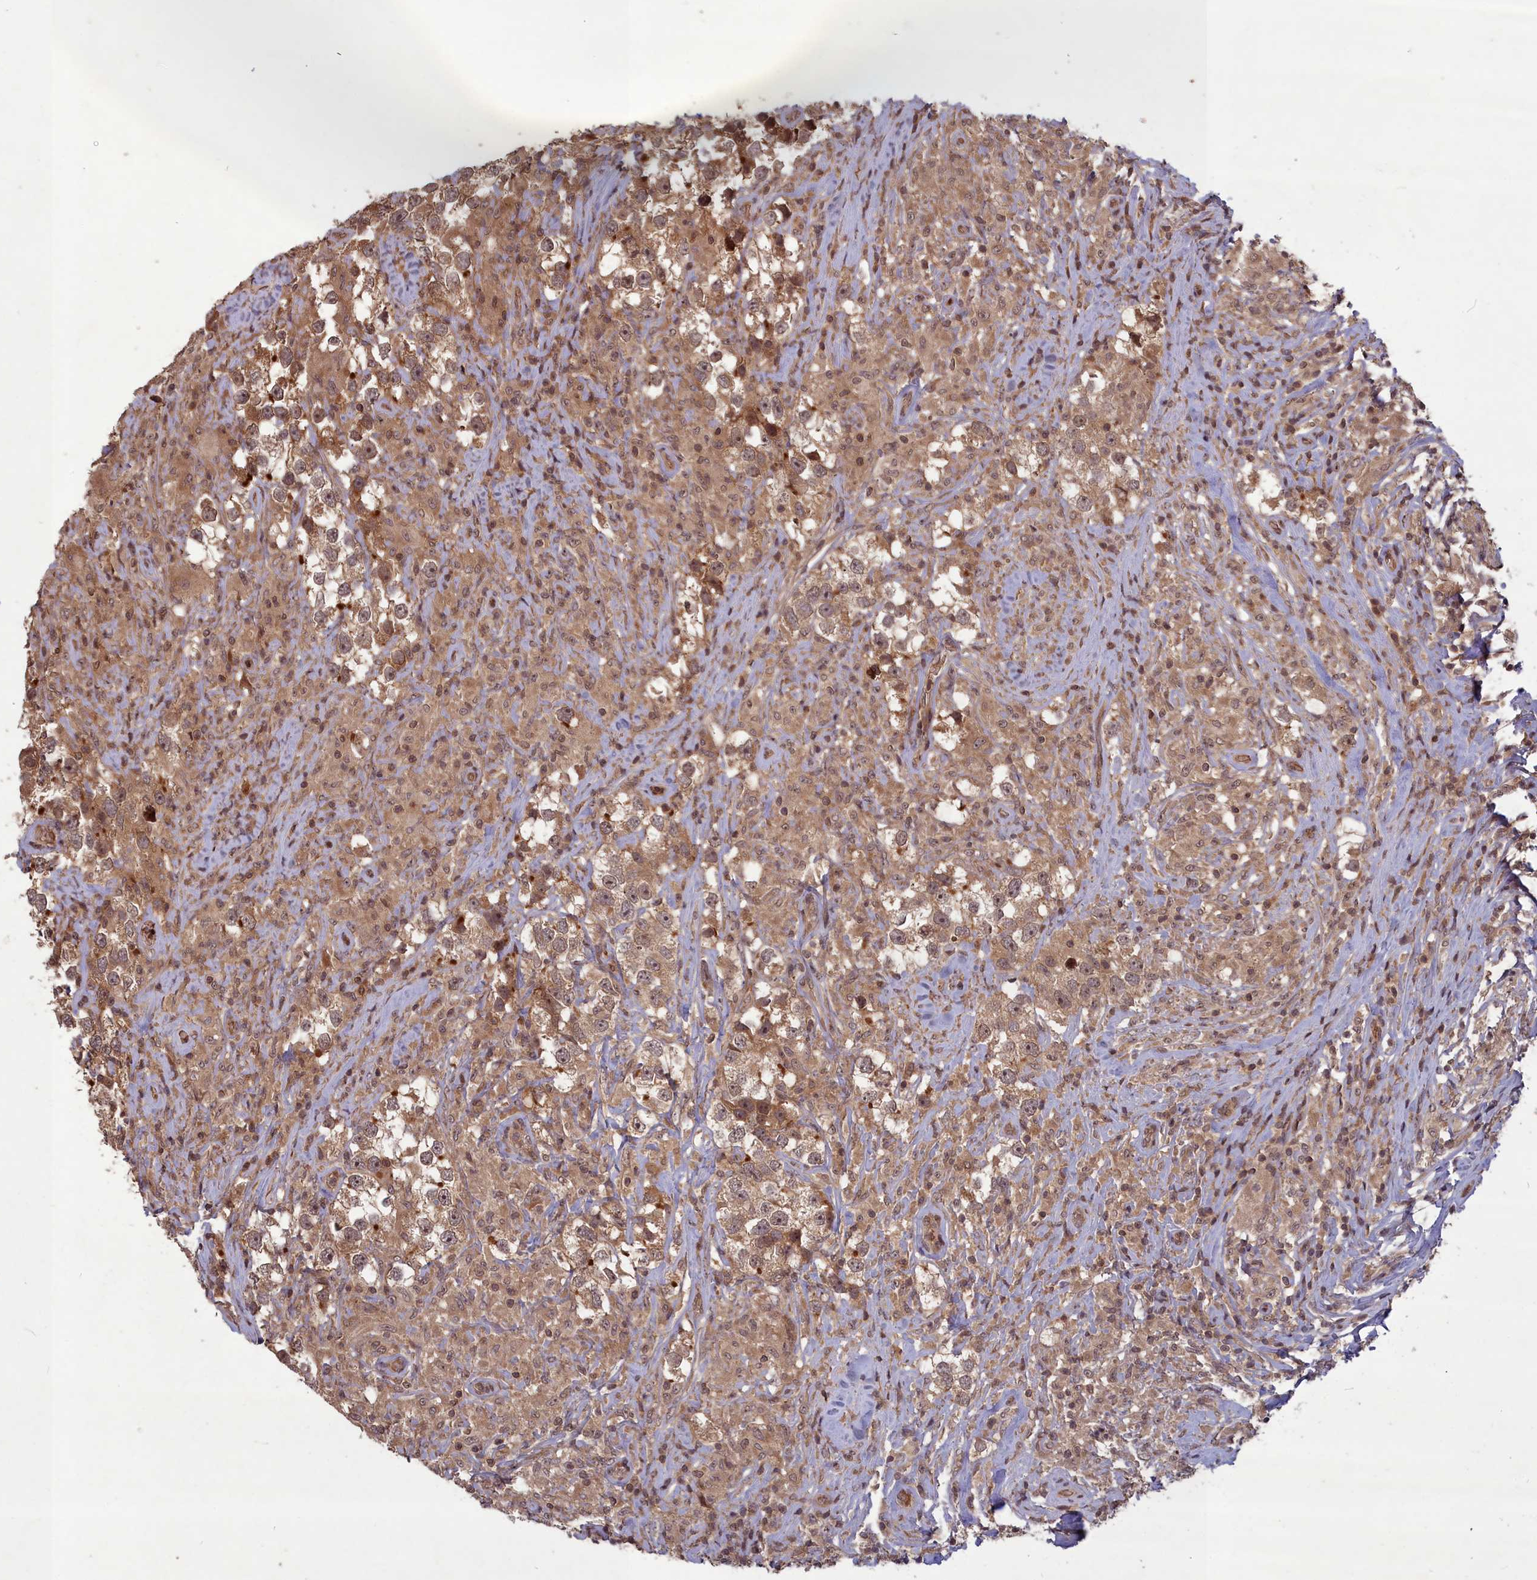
{"staining": {"intensity": "moderate", "quantity": ">75%", "location": "cytoplasmic/membranous"}, "tissue": "testis cancer", "cell_type": "Tumor cells", "image_type": "cancer", "snomed": [{"axis": "morphology", "description": "Seminoma, NOS"}, {"axis": "topography", "description": "Testis"}], "caption": "There is medium levels of moderate cytoplasmic/membranous staining in tumor cells of seminoma (testis), as demonstrated by immunohistochemical staining (brown color).", "gene": "SRMS", "patient": {"sex": "male", "age": 46}}